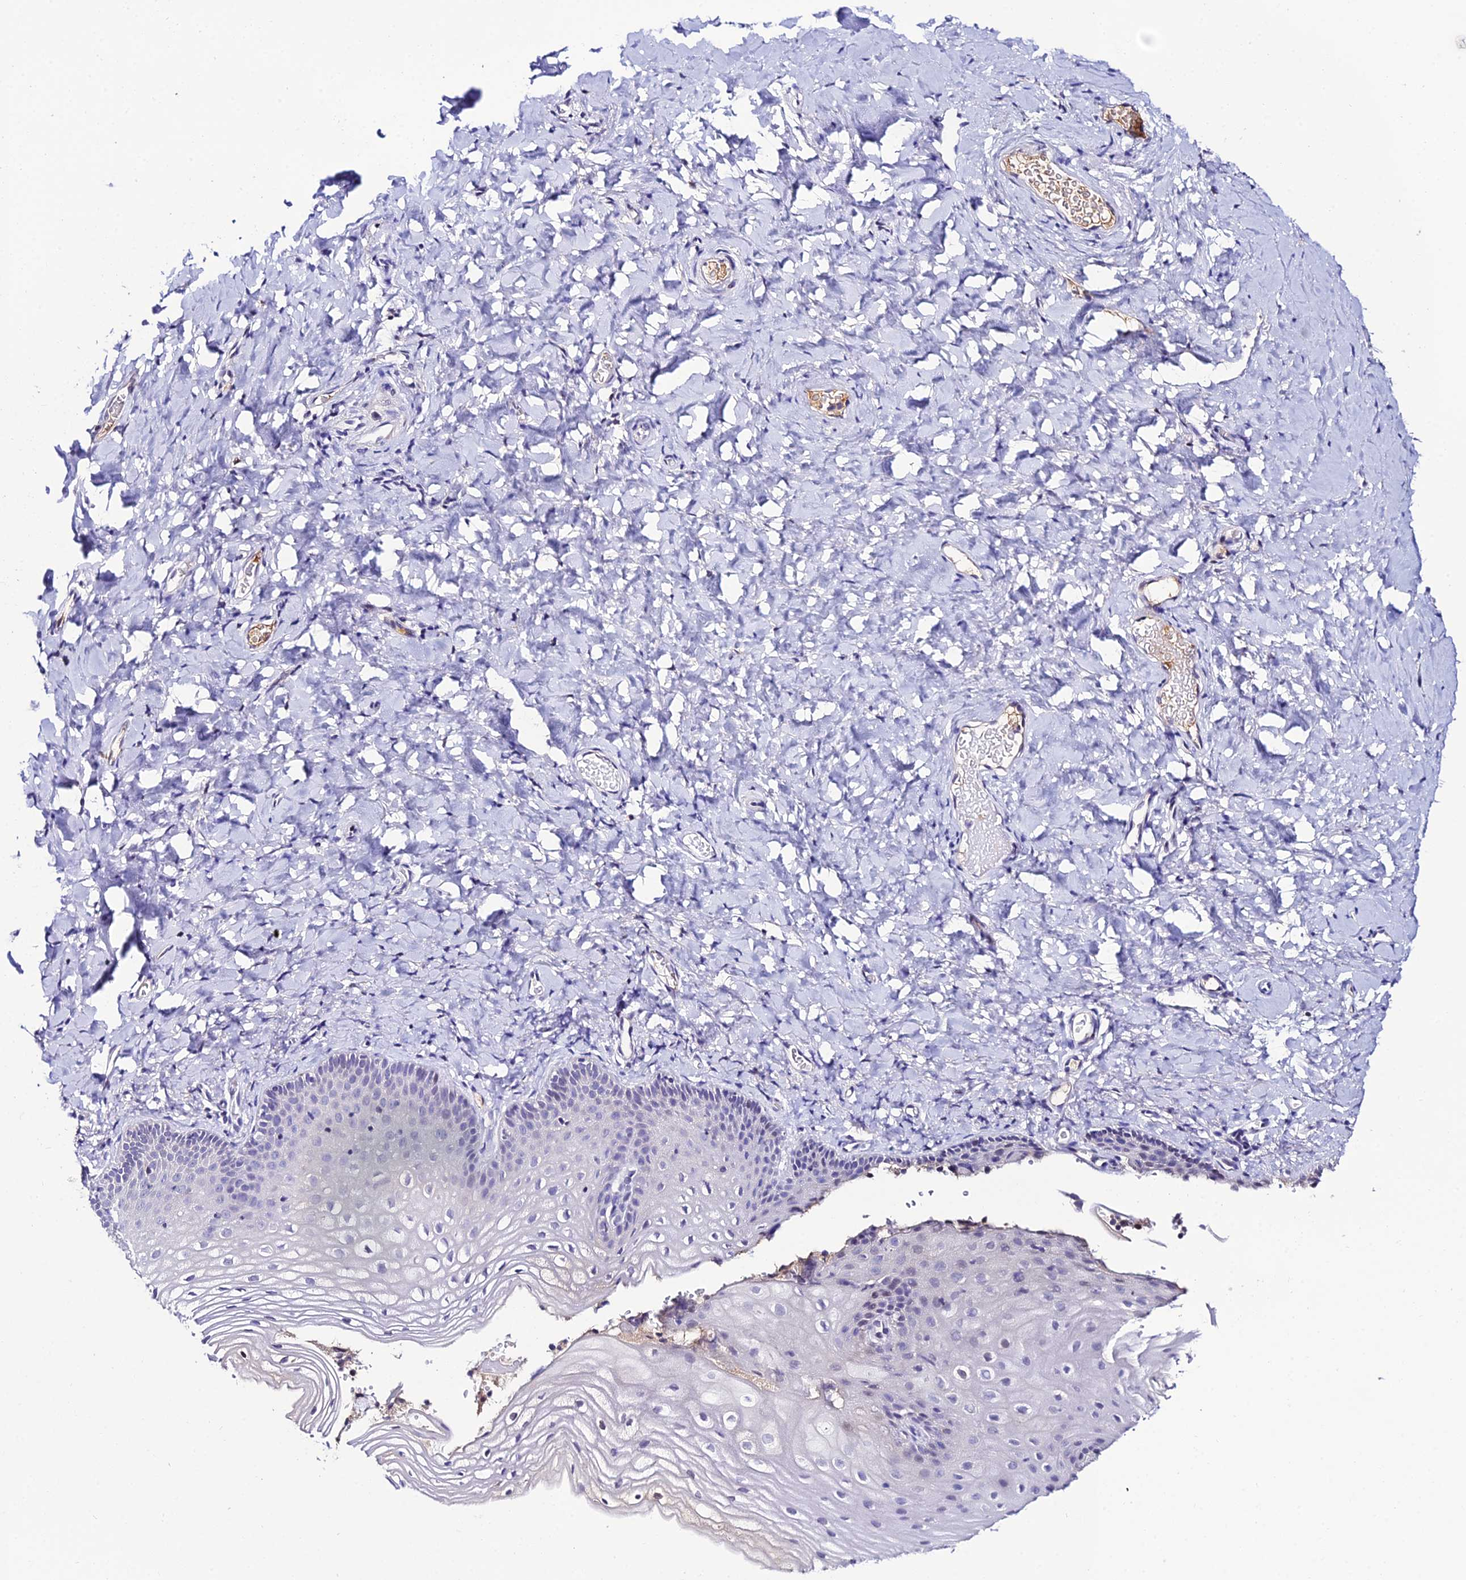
{"staining": {"intensity": "negative", "quantity": "none", "location": "none"}, "tissue": "vagina", "cell_type": "Squamous epithelial cells", "image_type": "normal", "snomed": [{"axis": "morphology", "description": "Normal tissue, NOS"}, {"axis": "topography", "description": "Vagina"}], "caption": "Immunohistochemistry (IHC) of normal vagina demonstrates no staining in squamous epithelial cells. (DAB immunohistochemistry (IHC), high magnification).", "gene": "DEFB132", "patient": {"sex": "female", "age": 60}}